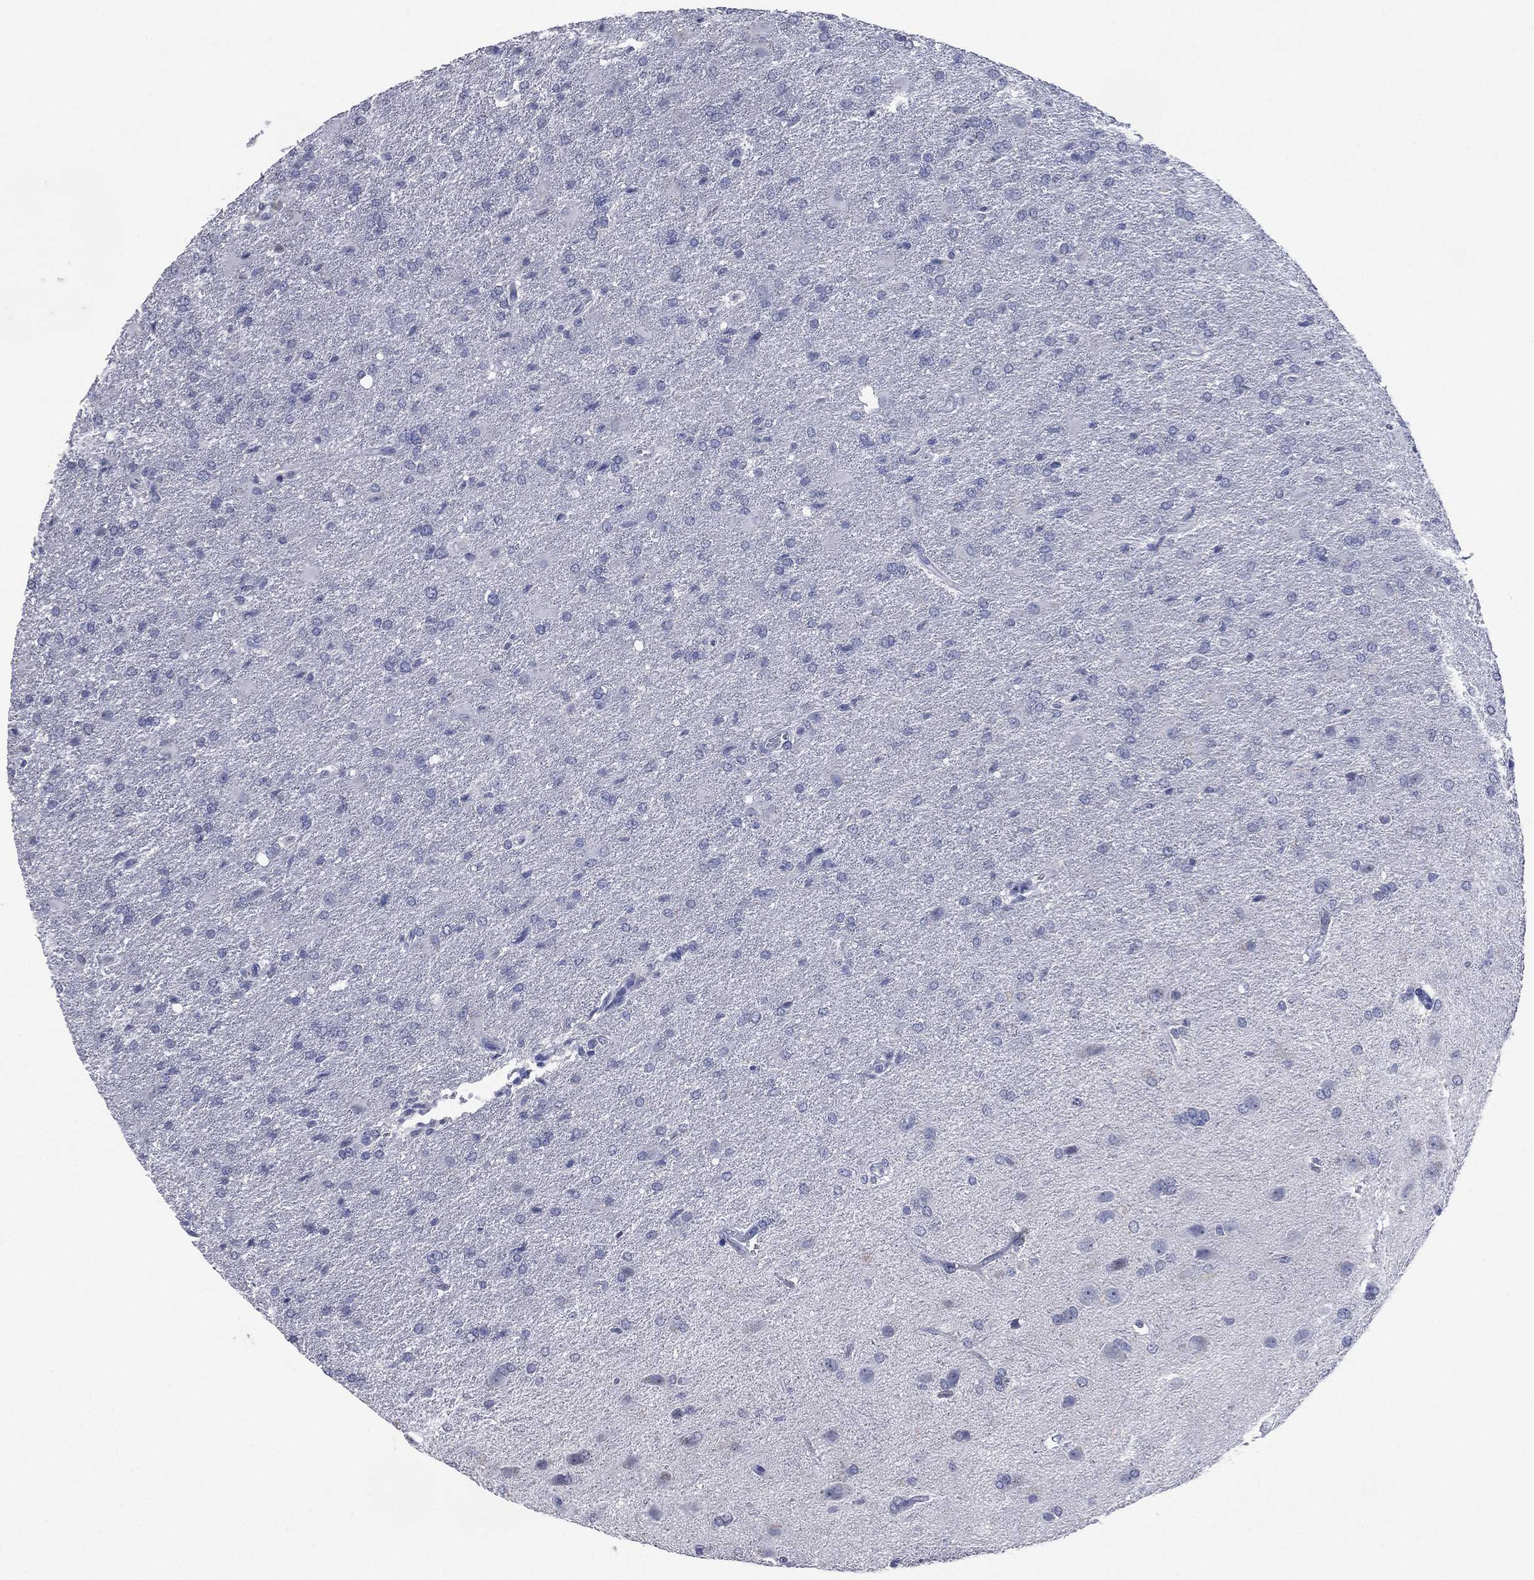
{"staining": {"intensity": "negative", "quantity": "none", "location": "none"}, "tissue": "glioma", "cell_type": "Tumor cells", "image_type": "cancer", "snomed": [{"axis": "morphology", "description": "Glioma, malignant, High grade"}, {"axis": "topography", "description": "Brain"}], "caption": "Tumor cells show no significant staining in glioma. (IHC, brightfield microscopy, high magnification).", "gene": "KRT35", "patient": {"sex": "male", "age": 68}}